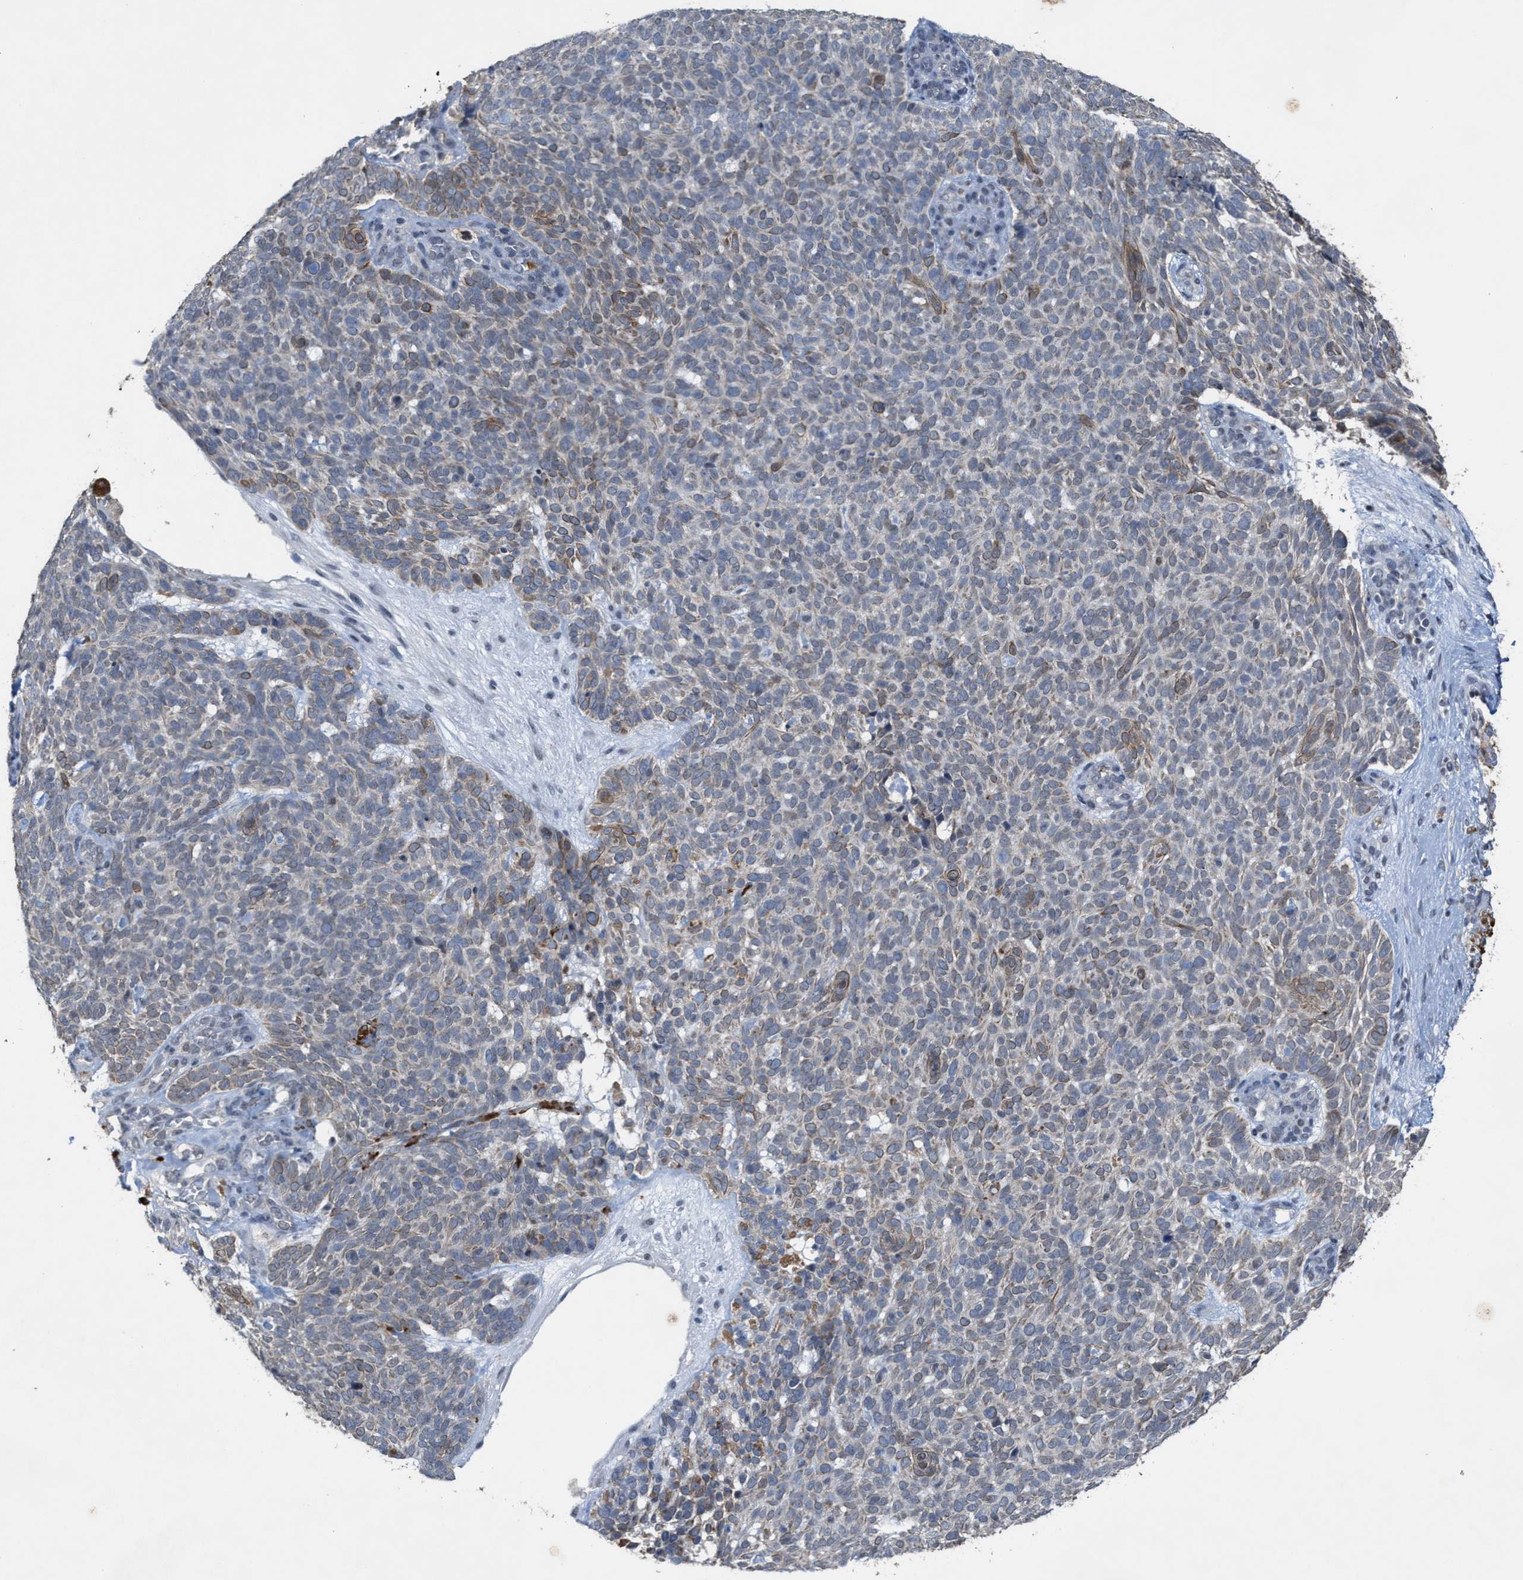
{"staining": {"intensity": "weak", "quantity": "<25%", "location": "cytoplasmic/membranous"}, "tissue": "skin cancer", "cell_type": "Tumor cells", "image_type": "cancer", "snomed": [{"axis": "morphology", "description": "Basal cell carcinoma"}, {"axis": "topography", "description": "Skin"}], "caption": "Tumor cells are negative for brown protein staining in basal cell carcinoma (skin).", "gene": "FGD3", "patient": {"sex": "male", "age": 61}}